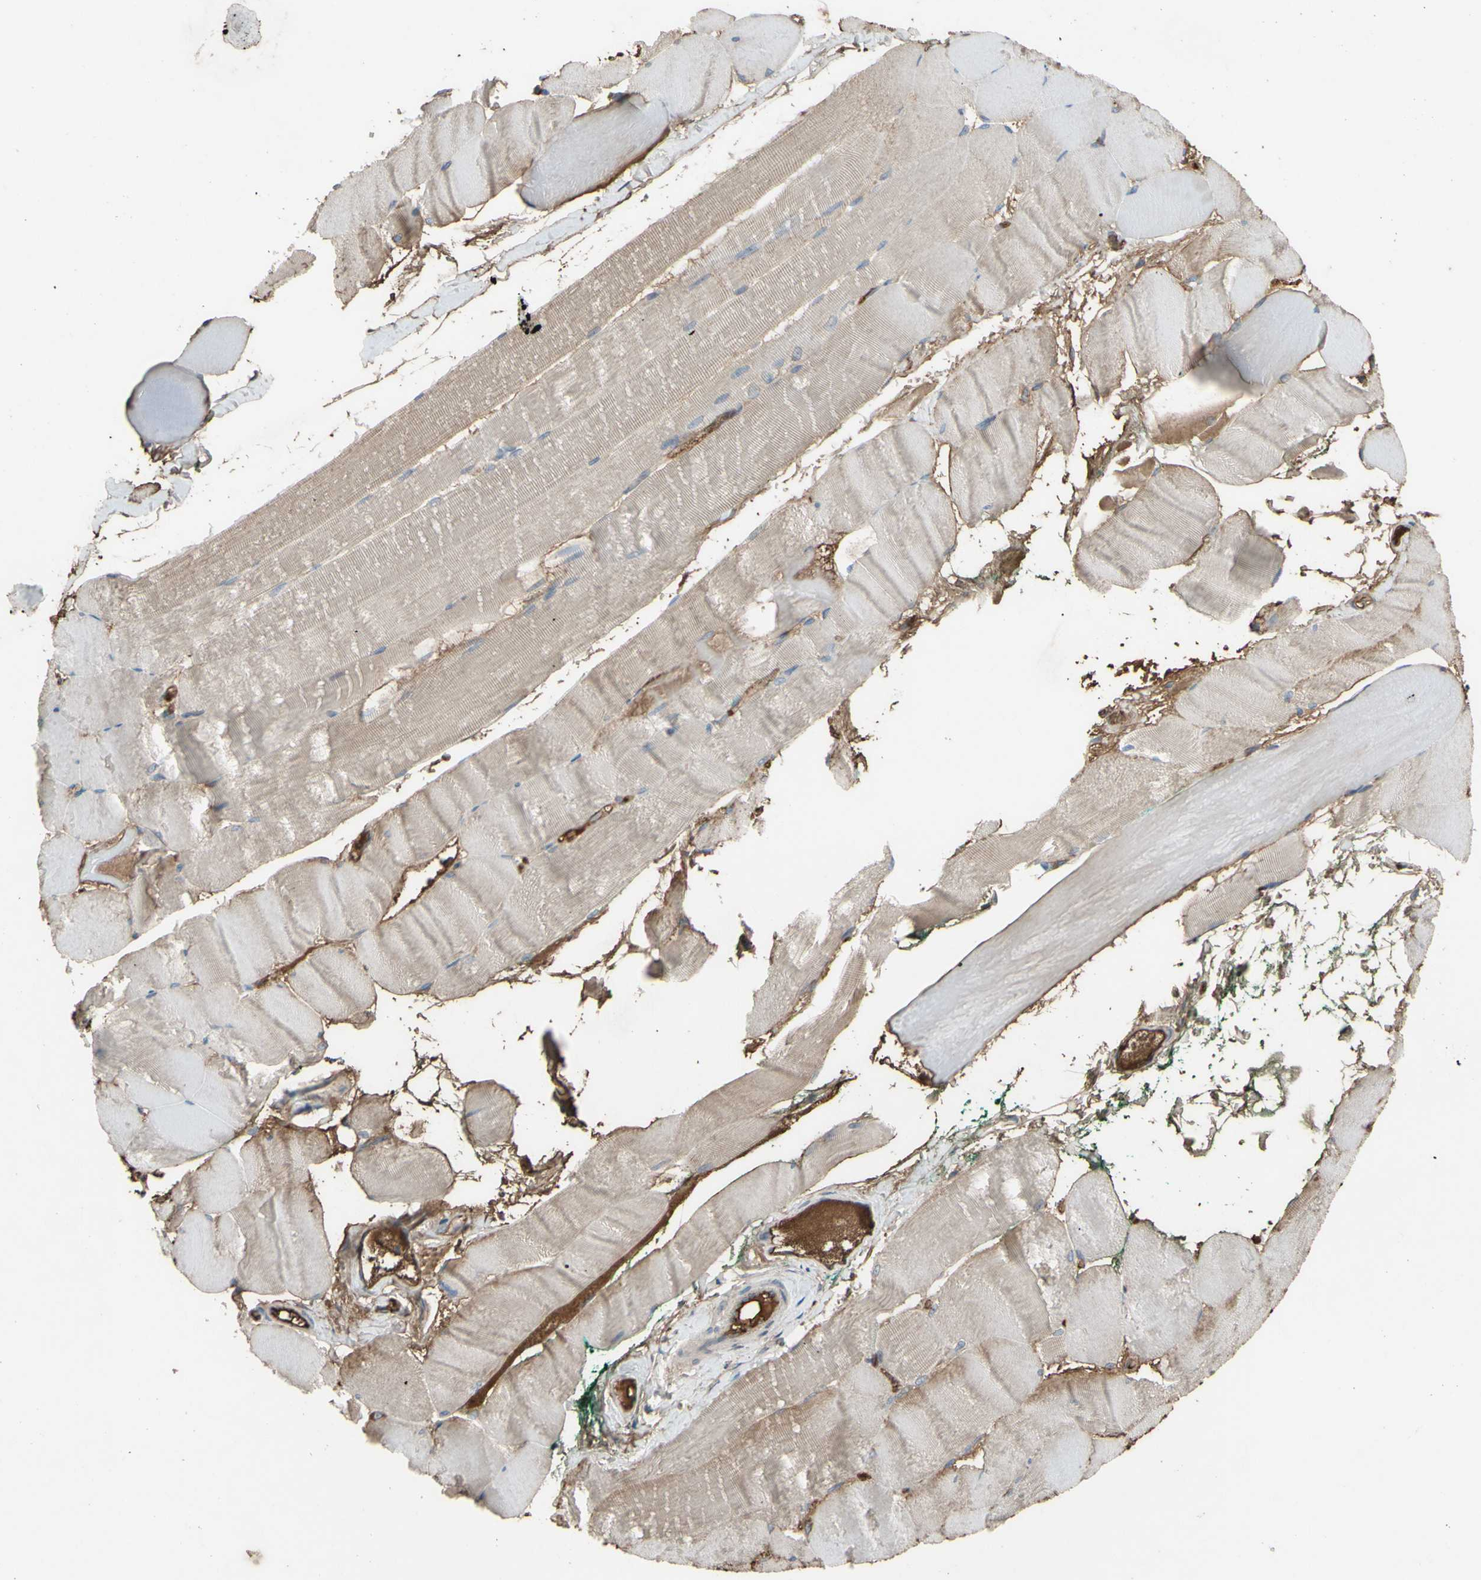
{"staining": {"intensity": "weak", "quantity": "25%-75%", "location": "cytoplasmic/membranous"}, "tissue": "skeletal muscle", "cell_type": "Myocytes", "image_type": "normal", "snomed": [{"axis": "morphology", "description": "Normal tissue, NOS"}, {"axis": "morphology", "description": "Squamous cell carcinoma, NOS"}, {"axis": "topography", "description": "Skeletal muscle"}], "caption": "Human skeletal muscle stained with a brown dye displays weak cytoplasmic/membranous positive expression in approximately 25%-75% of myocytes.", "gene": "PTGDS", "patient": {"sex": "male", "age": 51}}